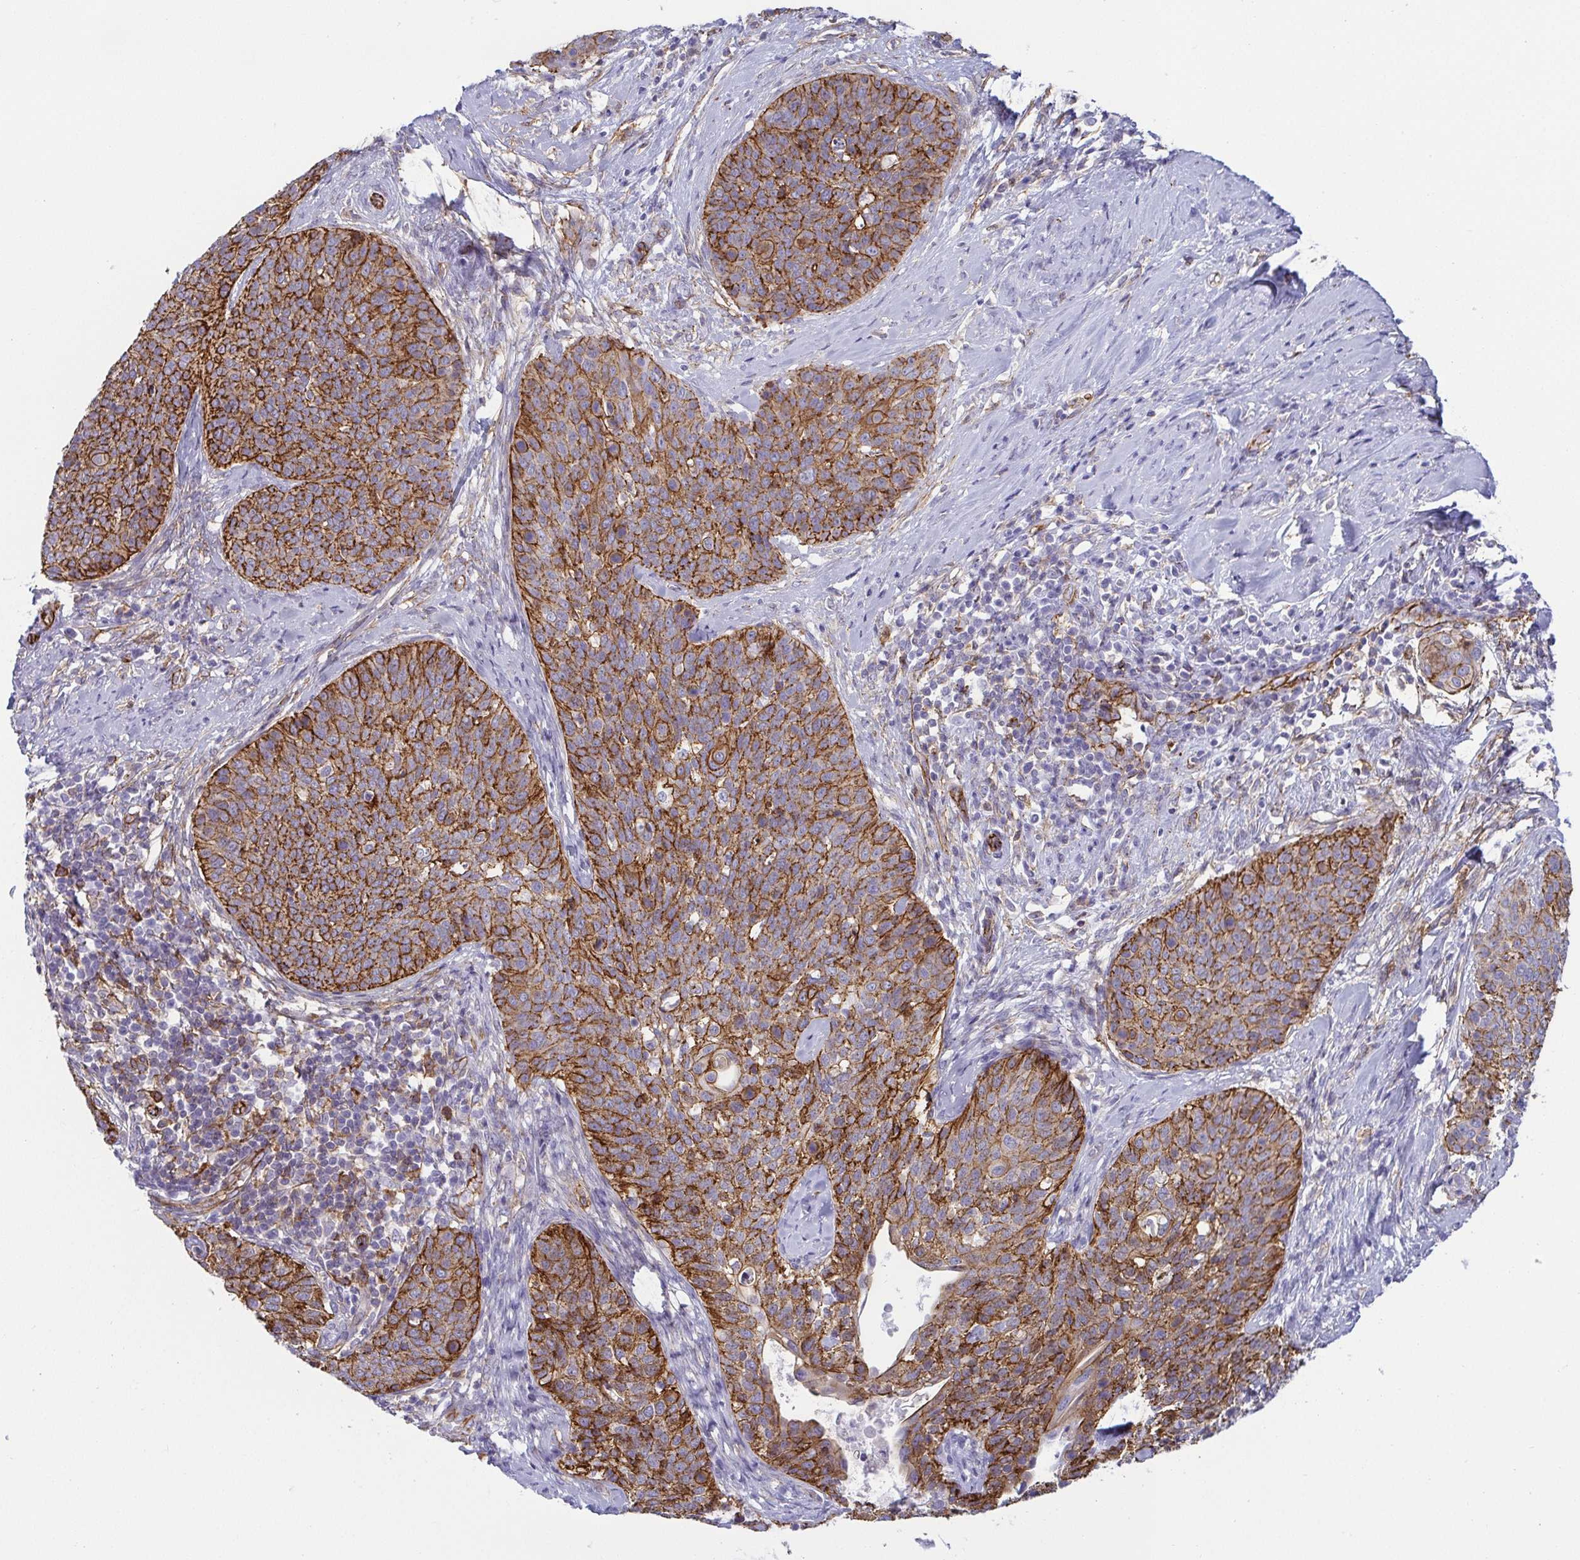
{"staining": {"intensity": "strong", "quantity": ">75%", "location": "cytoplasmic/membranous"}, "tissue": "cervical cancer", "cell_type": "Tumor cells", "image_type": "cancer", "snomed": [{"axis": "morphology", "description": "Squamous cell carcinoma, NOS"}, {"axis": "topography", "description": "Cervix"}], "caption": "IHC (DAB (3,3'-diaminobenzidine)) staining of human cervical cancer shows strong cytoplasmic/membranous protein expression in approximately >75% of tumor cells.", "gene": "LIMA1", "patient": {"sex": "female", "age": 69}}